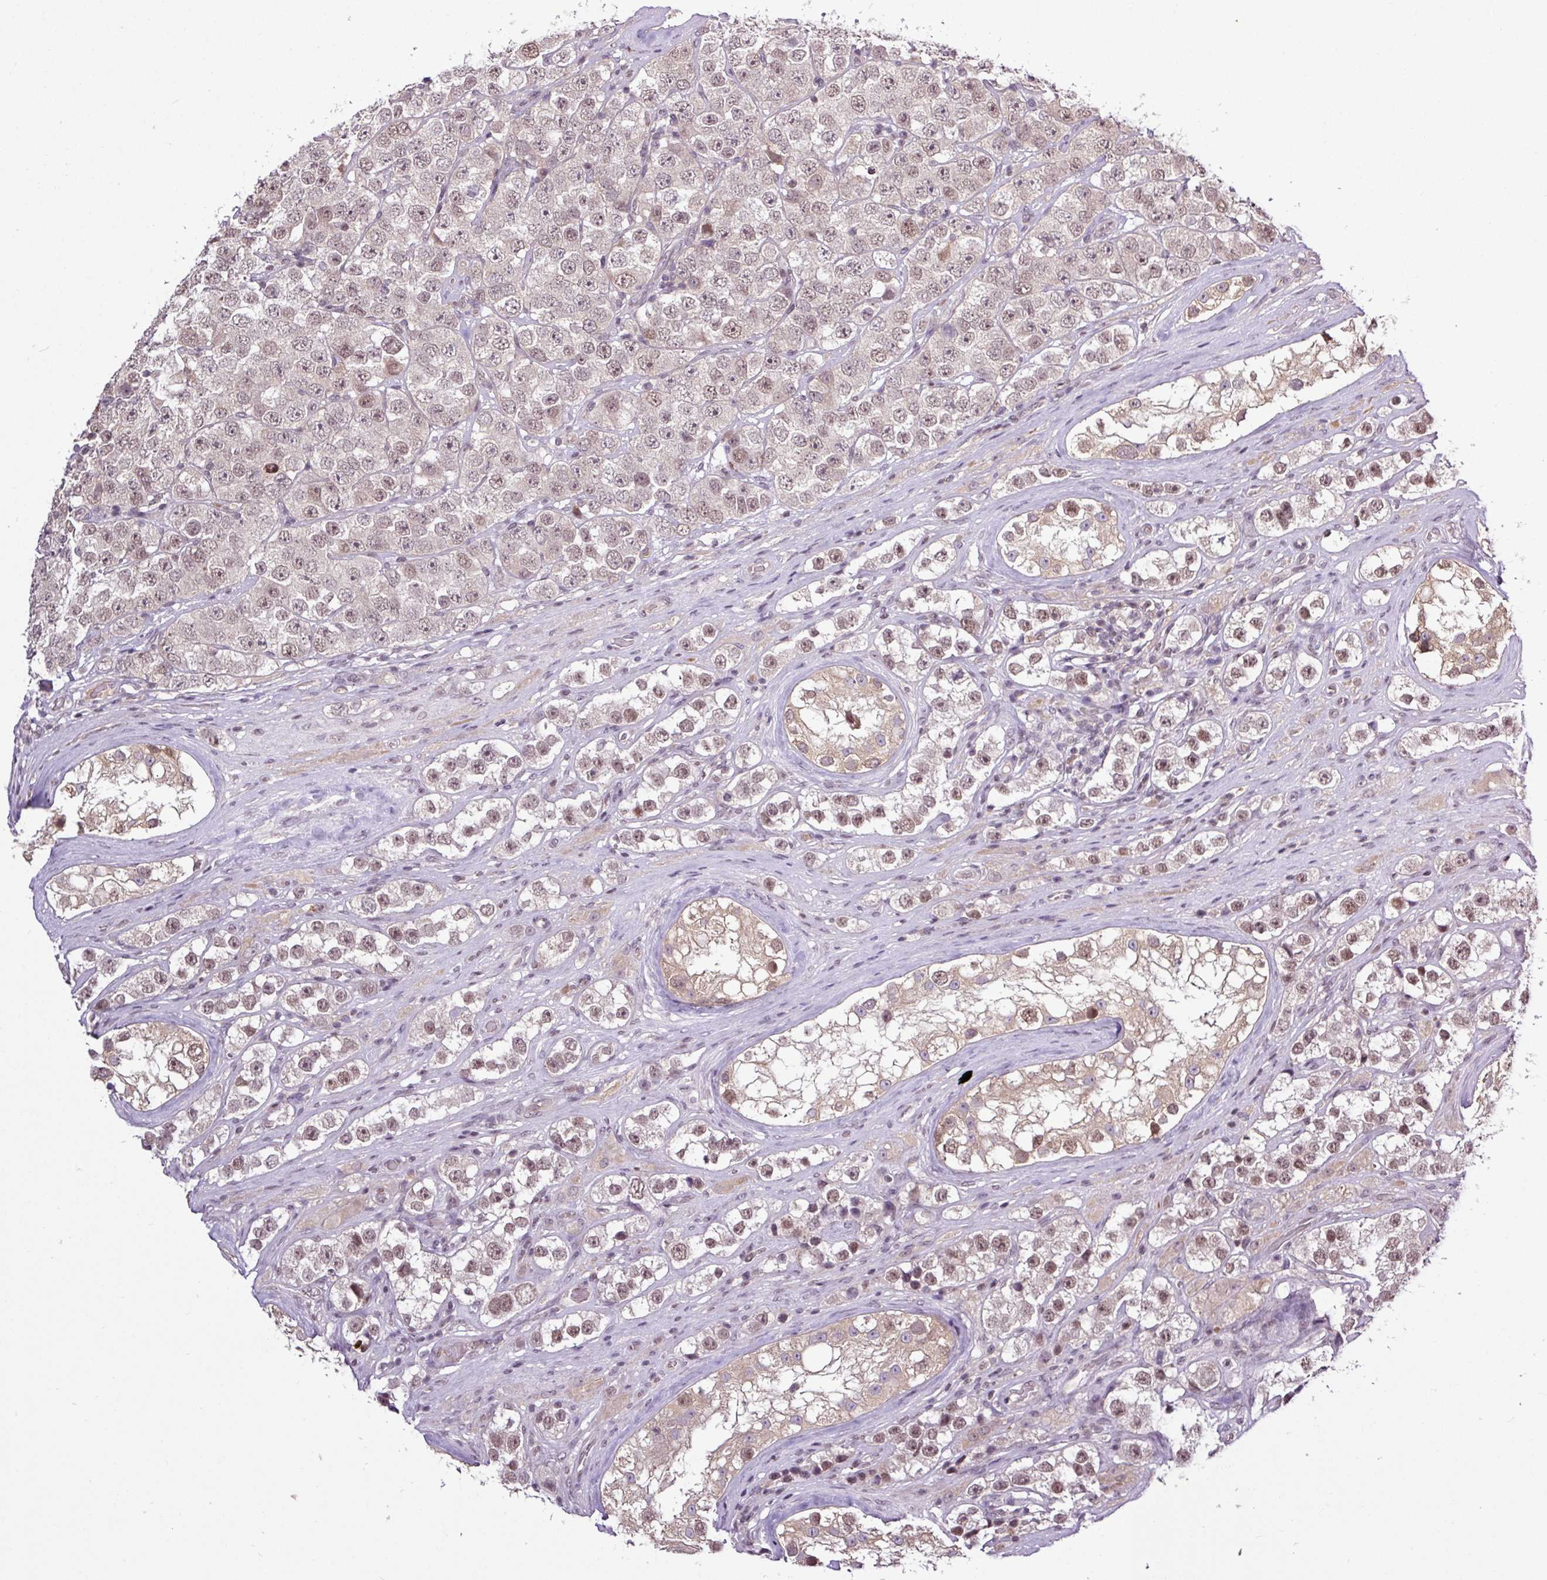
{"staining": {"intensity": "weak", "quantity": ">75%", "location": "nuclear"}, "tissue": "testis cancer", "cell_type": "Tumor cells", "image_type": "cancer", "snomed": [{"axis": "morphology", "description": "Seminoma, NOS"}, {"axis": "topography", "description": "Testis"}], "caption": "Brown immunohistochemical staining in human testis seminoma demonstrates weak nuclear staining in approximately >75% of tumor cells. The protein is stained brown, and the nuclei are stained in blue (DAB (3,3'-diaminobenzidine) IHC with brightfield microscopy, high magnification).", "gene": "ITPKC", "patient": {"sex": "male", "age": 28}}